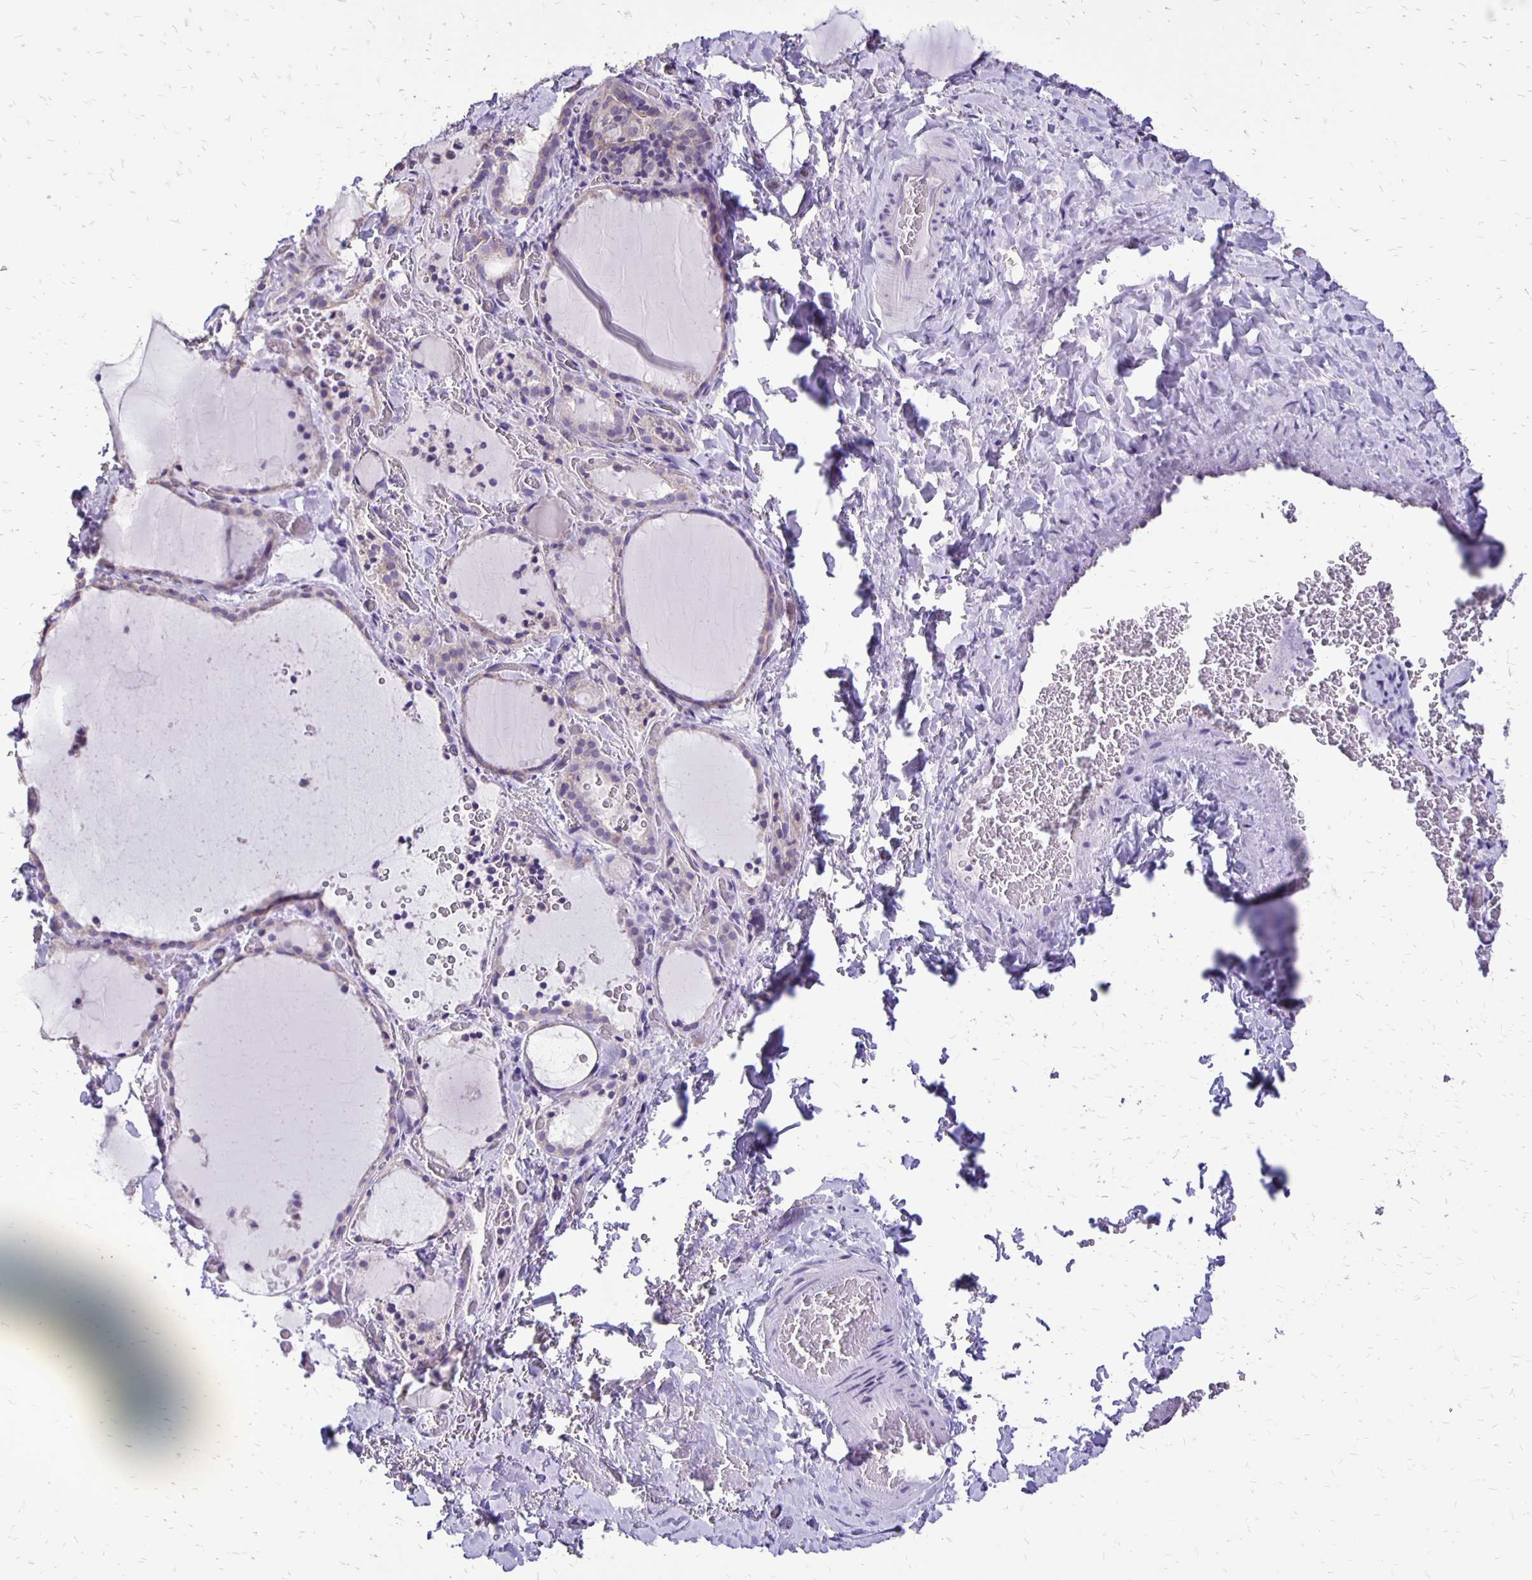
{"staining": {"intensity": "negative", "quantity": "none", "location": "none"}, "tissue": "thyroid gland", "cell_type": "Glandular cells", "image_type": "normal", "snomed": [{"axis": "morphology", "description": "Normal tissue, NOS"}, {"axis": "topography", "description": "Thyroid gland"}], "caption": "The histopathology image reveals no significant positivity in glandular cells of thyroid gland.", "gene": "ANKRD45", "patient": {"sex": "female", "age": 22}}